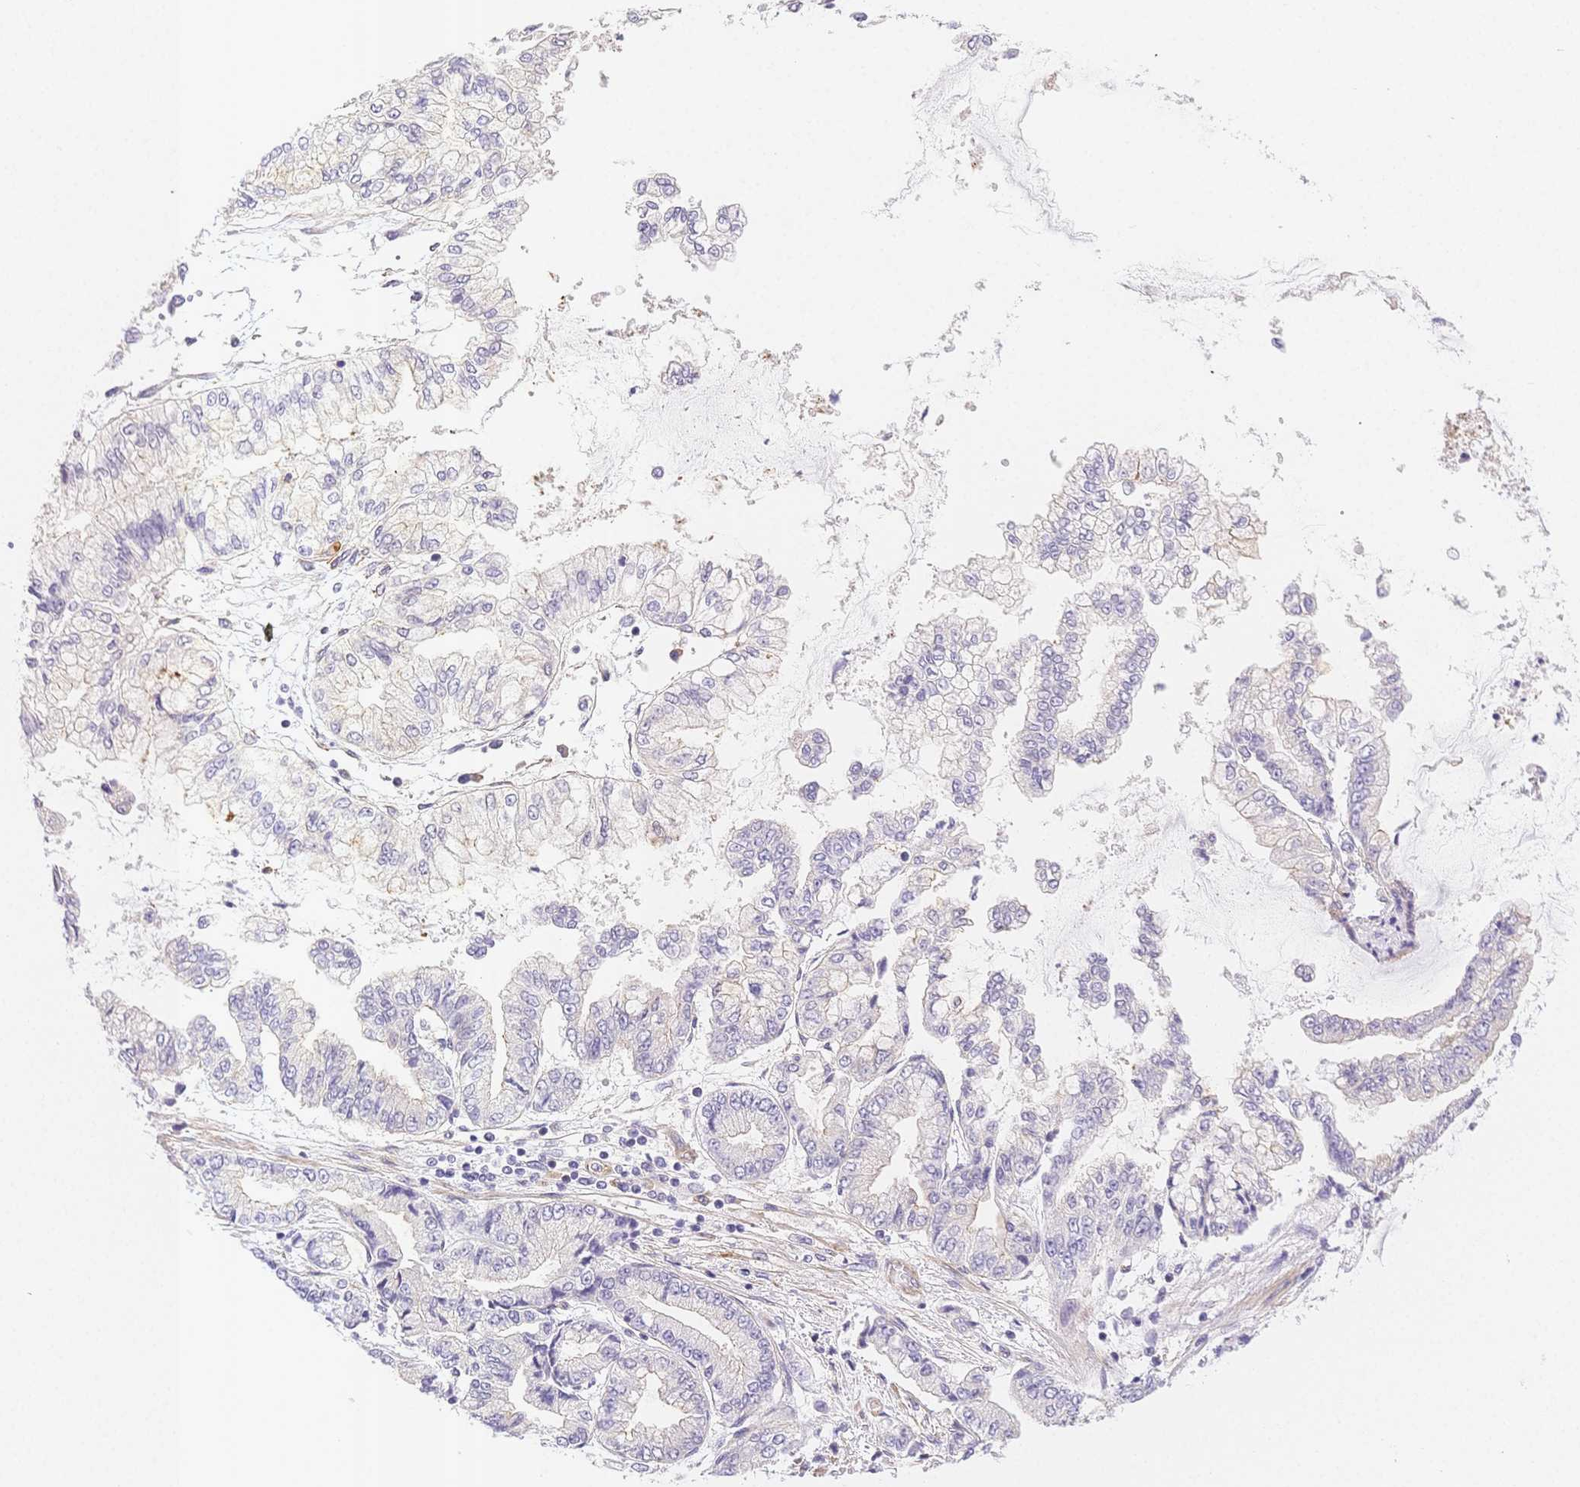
{"staining": {"intensity": "negative", "quantity": "none", "location": "none"}, "tissue": "stomach cancer", "cell_type": "Tumor cells", "image_type": "cancer", "snomed": [{"axis": "morphology", "description": "Adenocarcinoma, NOS"}, {"axis": "topography", "description": "Stomach, upper"}], "caption": "A histopathology image of stomach cancer (adenocarcinoma) stained for a protein shows no brown staining in tumor cells.", "gene": "CSN1S1", "patient": {"sex": "female", "age": 74}}